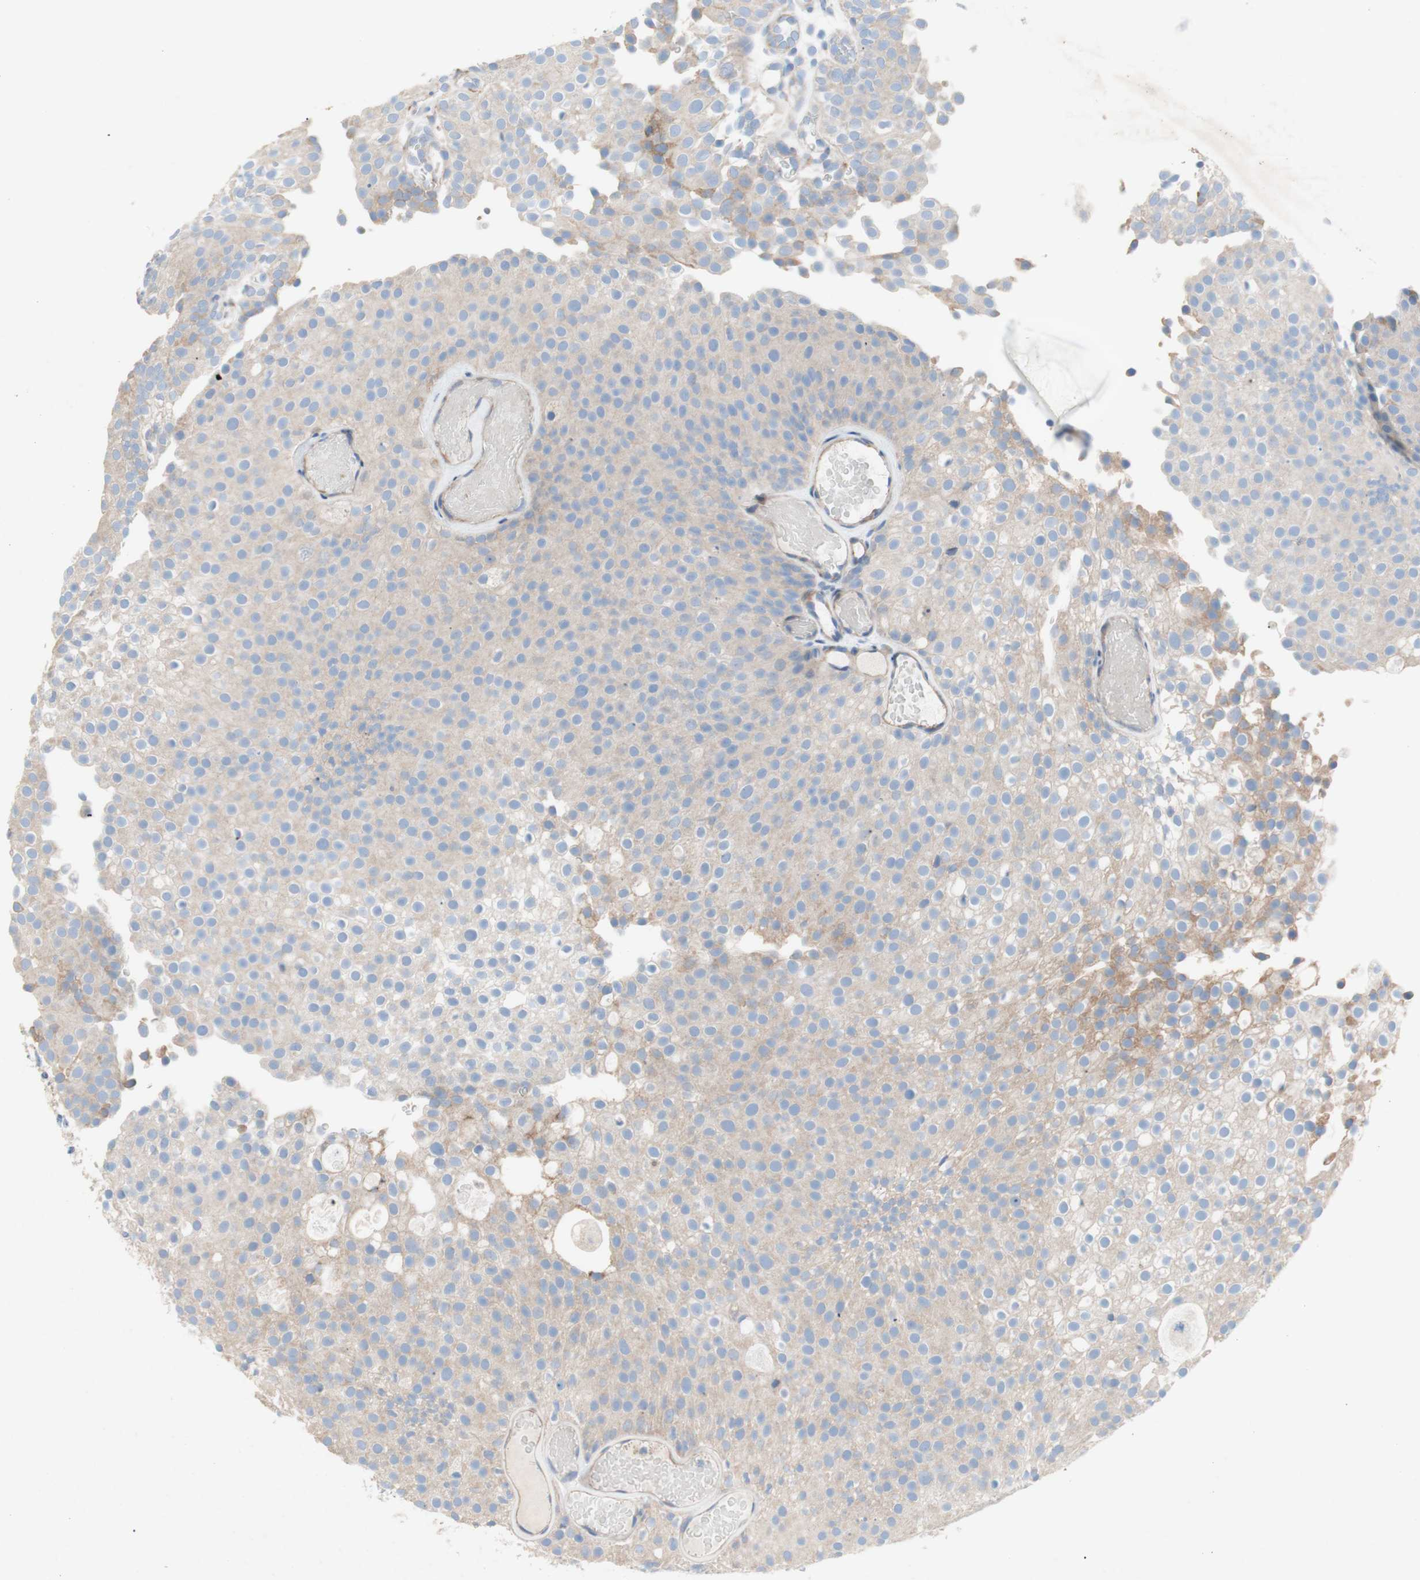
{"staining": {"intensity": "weak", "quantity": "25%-75%", "location": "cytoplasmic/membranous"}, "tissue": "urothelial cancer", "cell_type": "Tumor cells", "image_type": "cancer", "snomed": [{"axis": "morphology", "description": "Urothelial carcinoma, Low grade"}, {"axis": "topography", "description": "Urinary bladder"}], "caption": "Brown immunohistochemical staining in human urothelial carcinoma (low-grade) displays weak cytoplasmic/membranous positivity in about 25%-75% of tumor cells. (IHC, brightfield microscopy, high magnification).", "gene": "TMIGD2", "patient": {"sex": "male", "age": 78}}